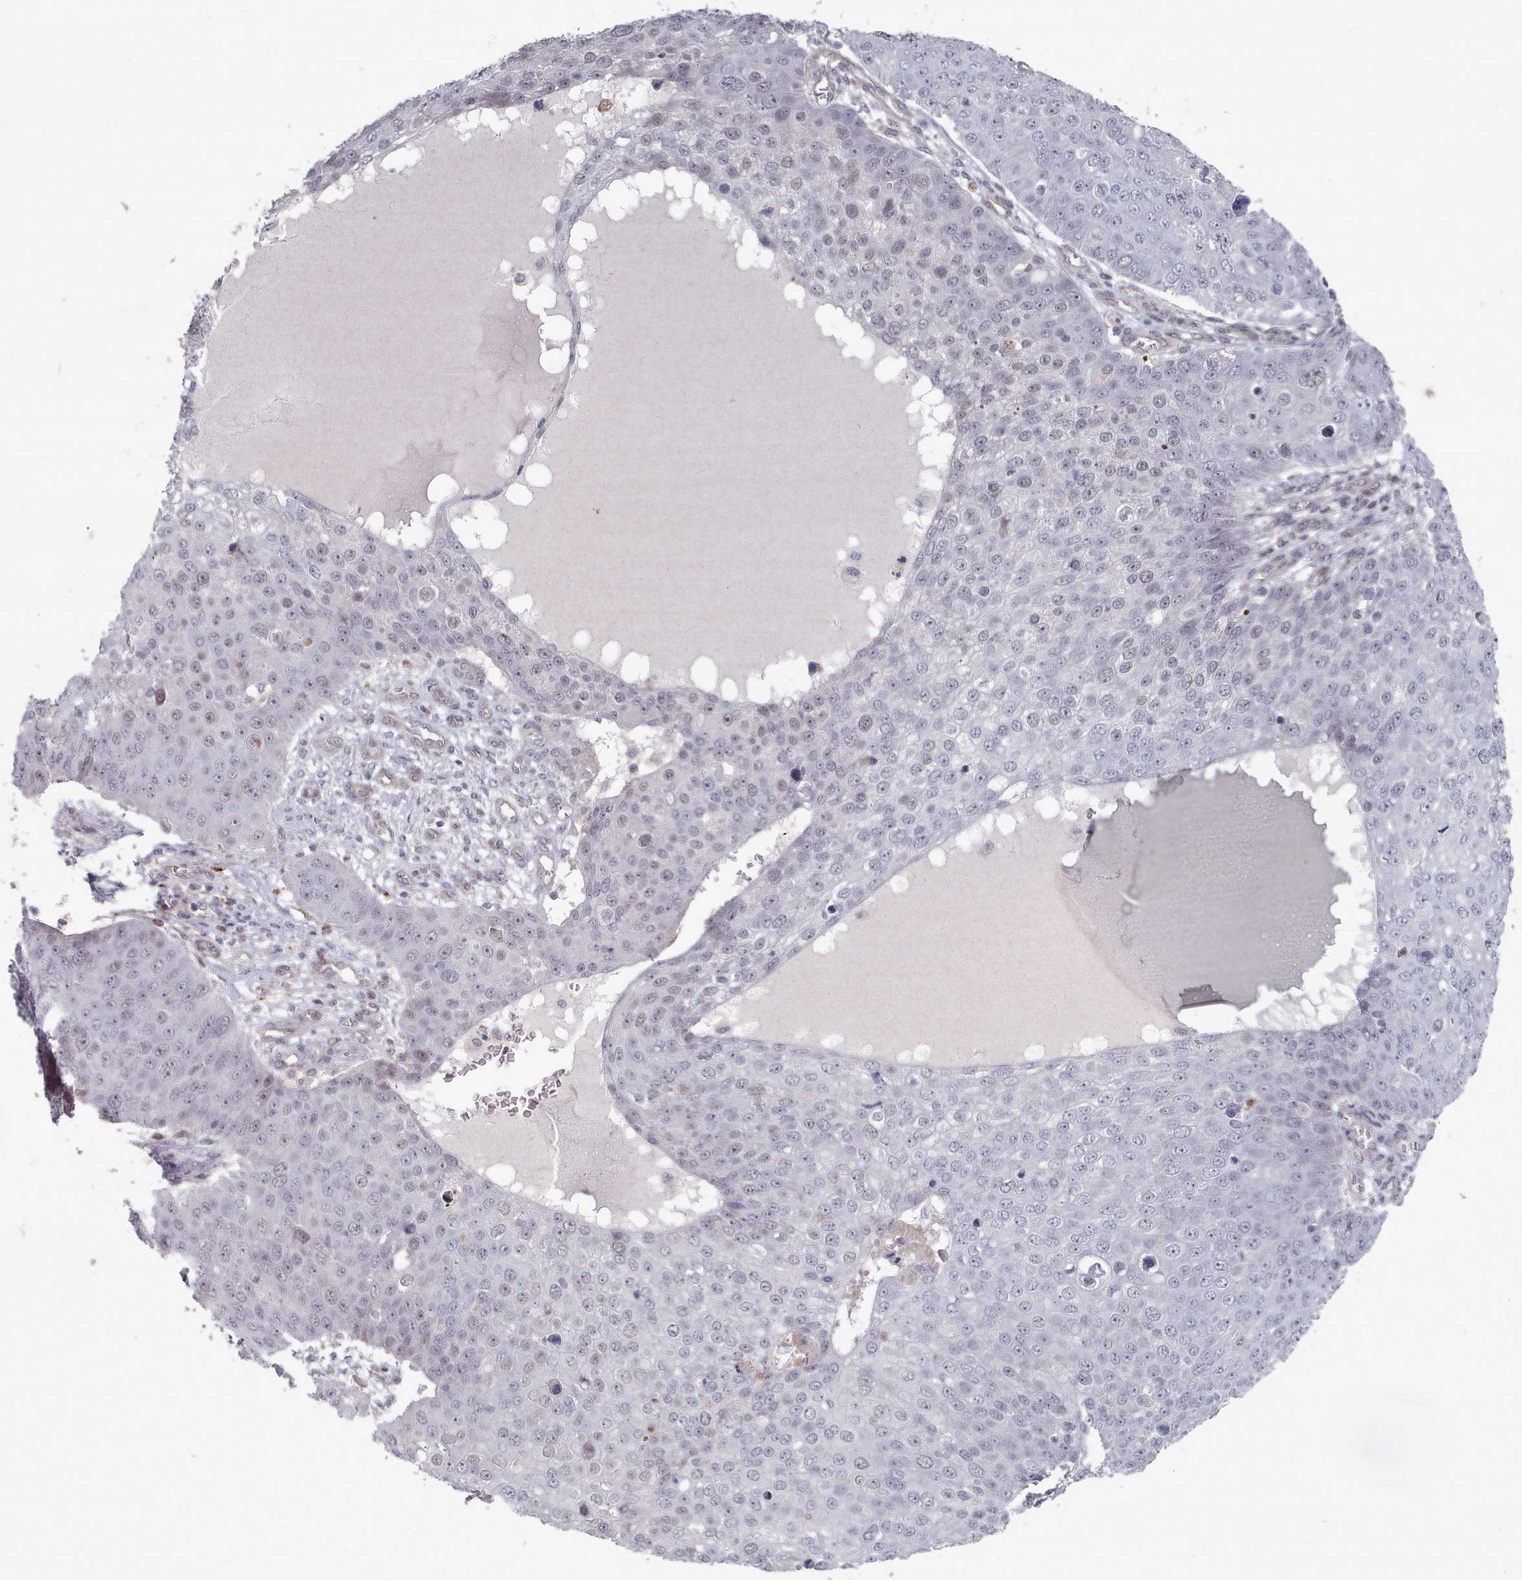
{"staining": {"intensity": "weak", "quantity": "<25%", "location": "nuclear"}, "tissue": "skin cancer", "cell_type": "Tumor cells", "image_type": "cancer", "snomed": [{"axis": "morphology", "description": "Squamous cell carcinoma, NOS"}, {"axis": "topography", "description": "Skin"}], "caption": "Skin squamous cell carcinoma was stained to show a protein in brown. There is no significant expression in tumor cells.", "gene": "CPSF4", "patient": {"sex": "male", "age": 71}}